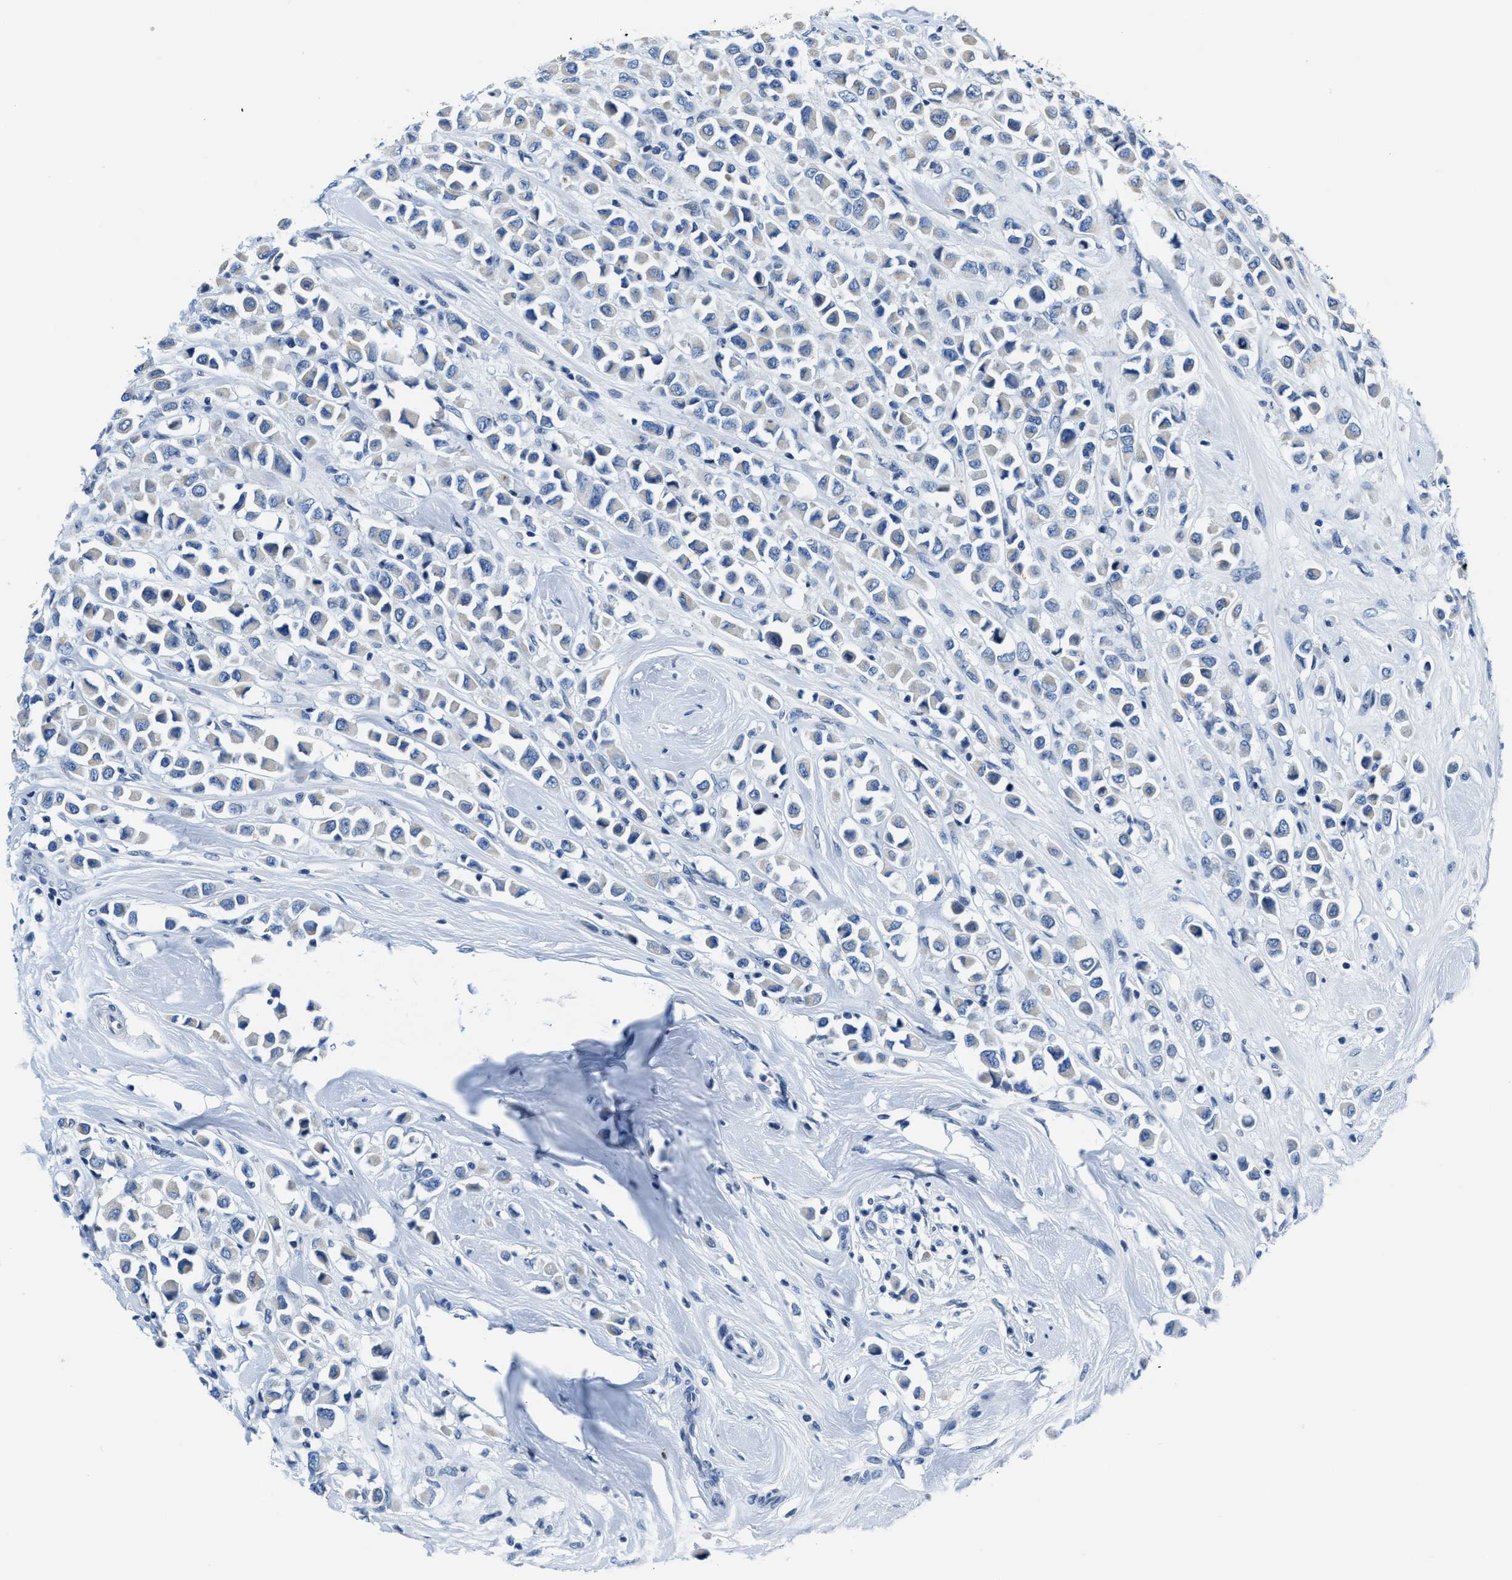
{"staining": {"intensity": "negative", "quantity": "none", "location": "none"}, "tissue": "breast cancer", "cell_type": "Tumor cells", "image_type": "cancer", "snomed": [{"axis": "morphology", "description": "Duct carcinoma"}, {"axis": "topography", "description": "Breast"}], "caption": "A high-resolution histopathology image shows IHC staining of breast intraductal carcinoma, which displays no significant positivity in tumor cells.", "gene": "ASZ1", "patient": {"sex": "female", "age": 61}}